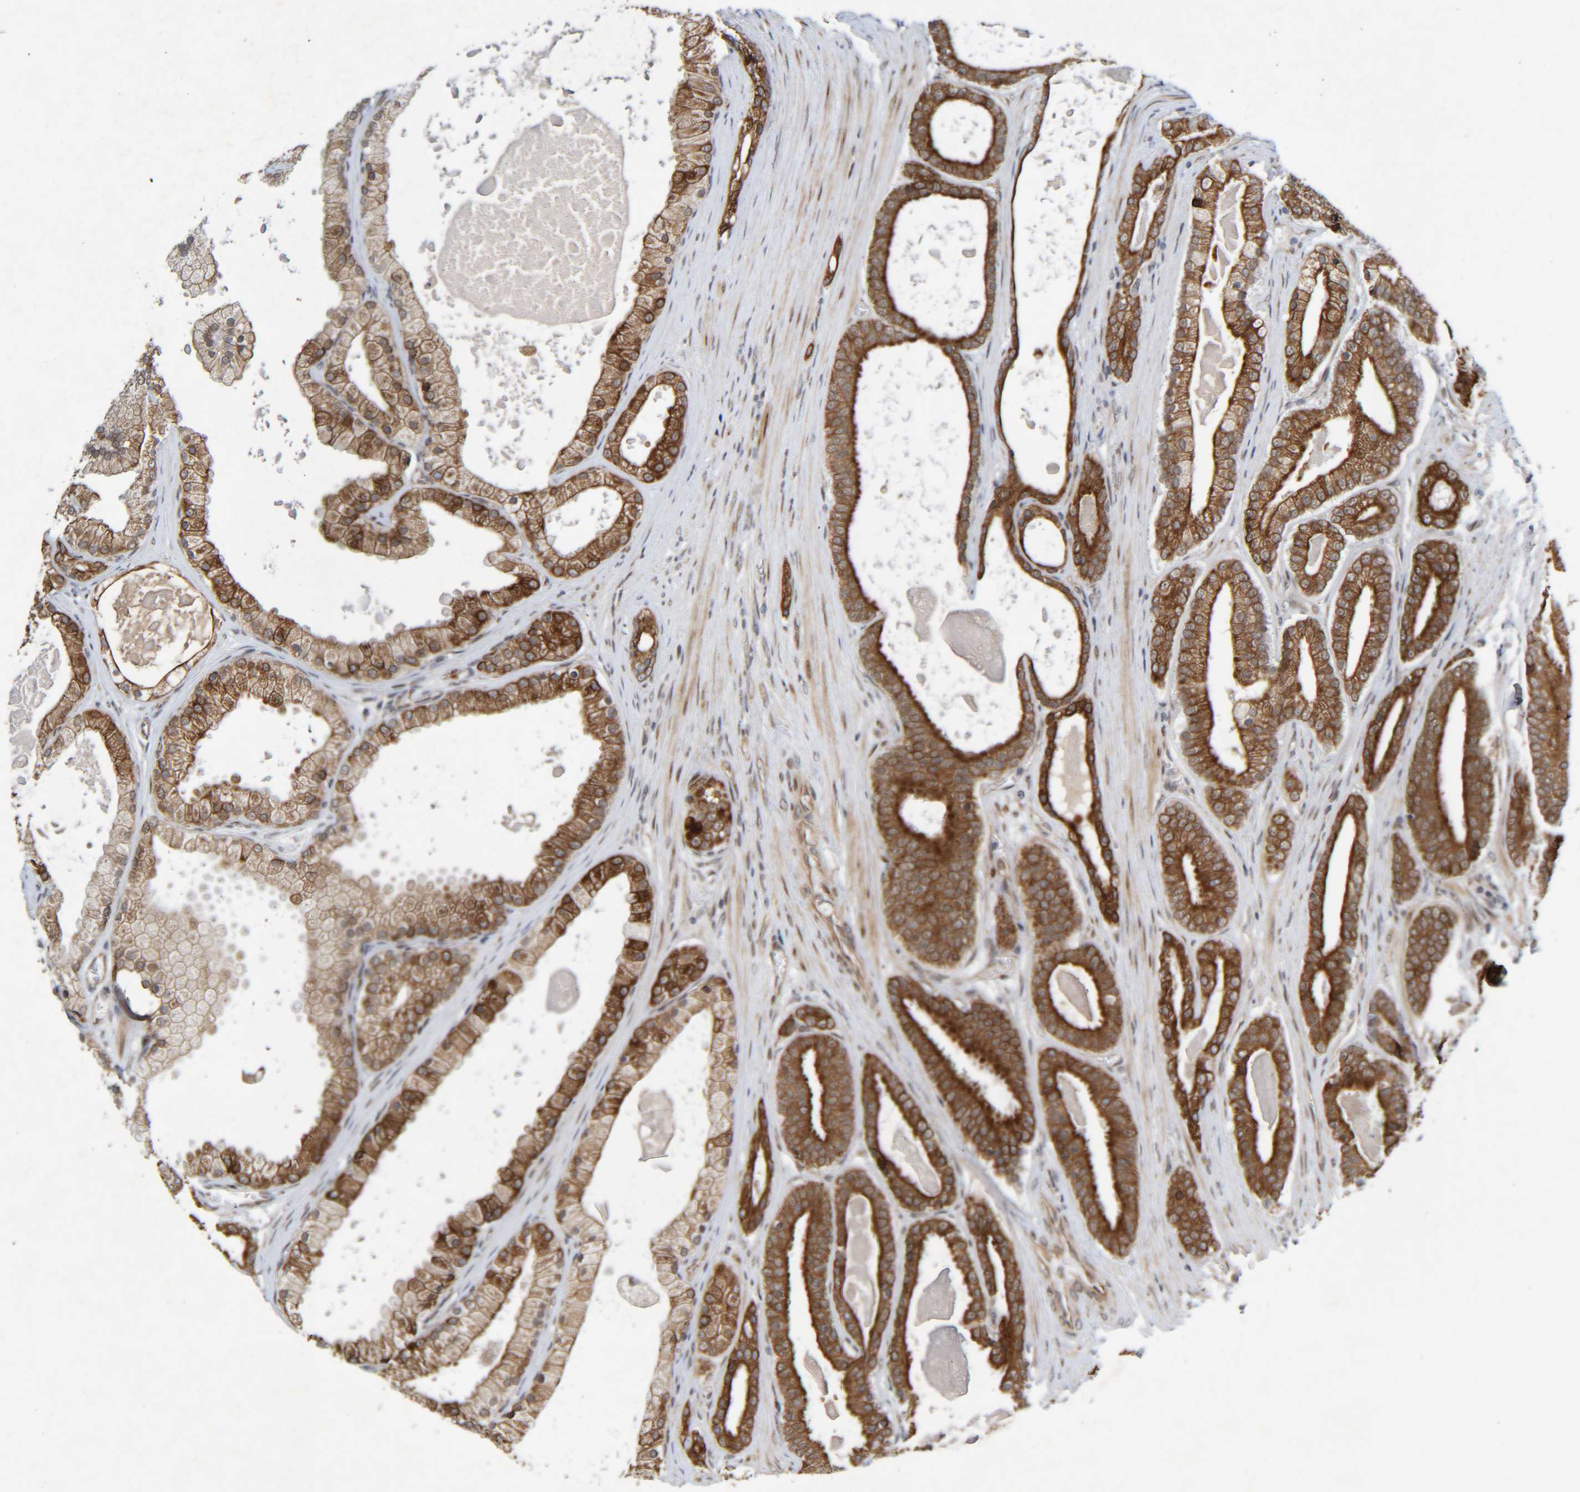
{"staining": {"intensity": "strong", "quantity": ">75%", "location": "cytoplasmic/membranous"}, "tissue": "prostate cancer", "cell_type": "Tumor cells", "image_type": "cancer", "snomed": [{"axis": "morphology", "description": "Adenocarcinoma, High grade"}, {"axis": "topography", "description": "Prostate"}], "caption": "Tumor cells exhibit high levels of strong cytoplasmic/membranous expression in approximately >75% of cells in human prostate cancer (high-grade adenocarcinoma).", "gene": "CCDC57", "patient": {"sex": "male", "age": 60}}